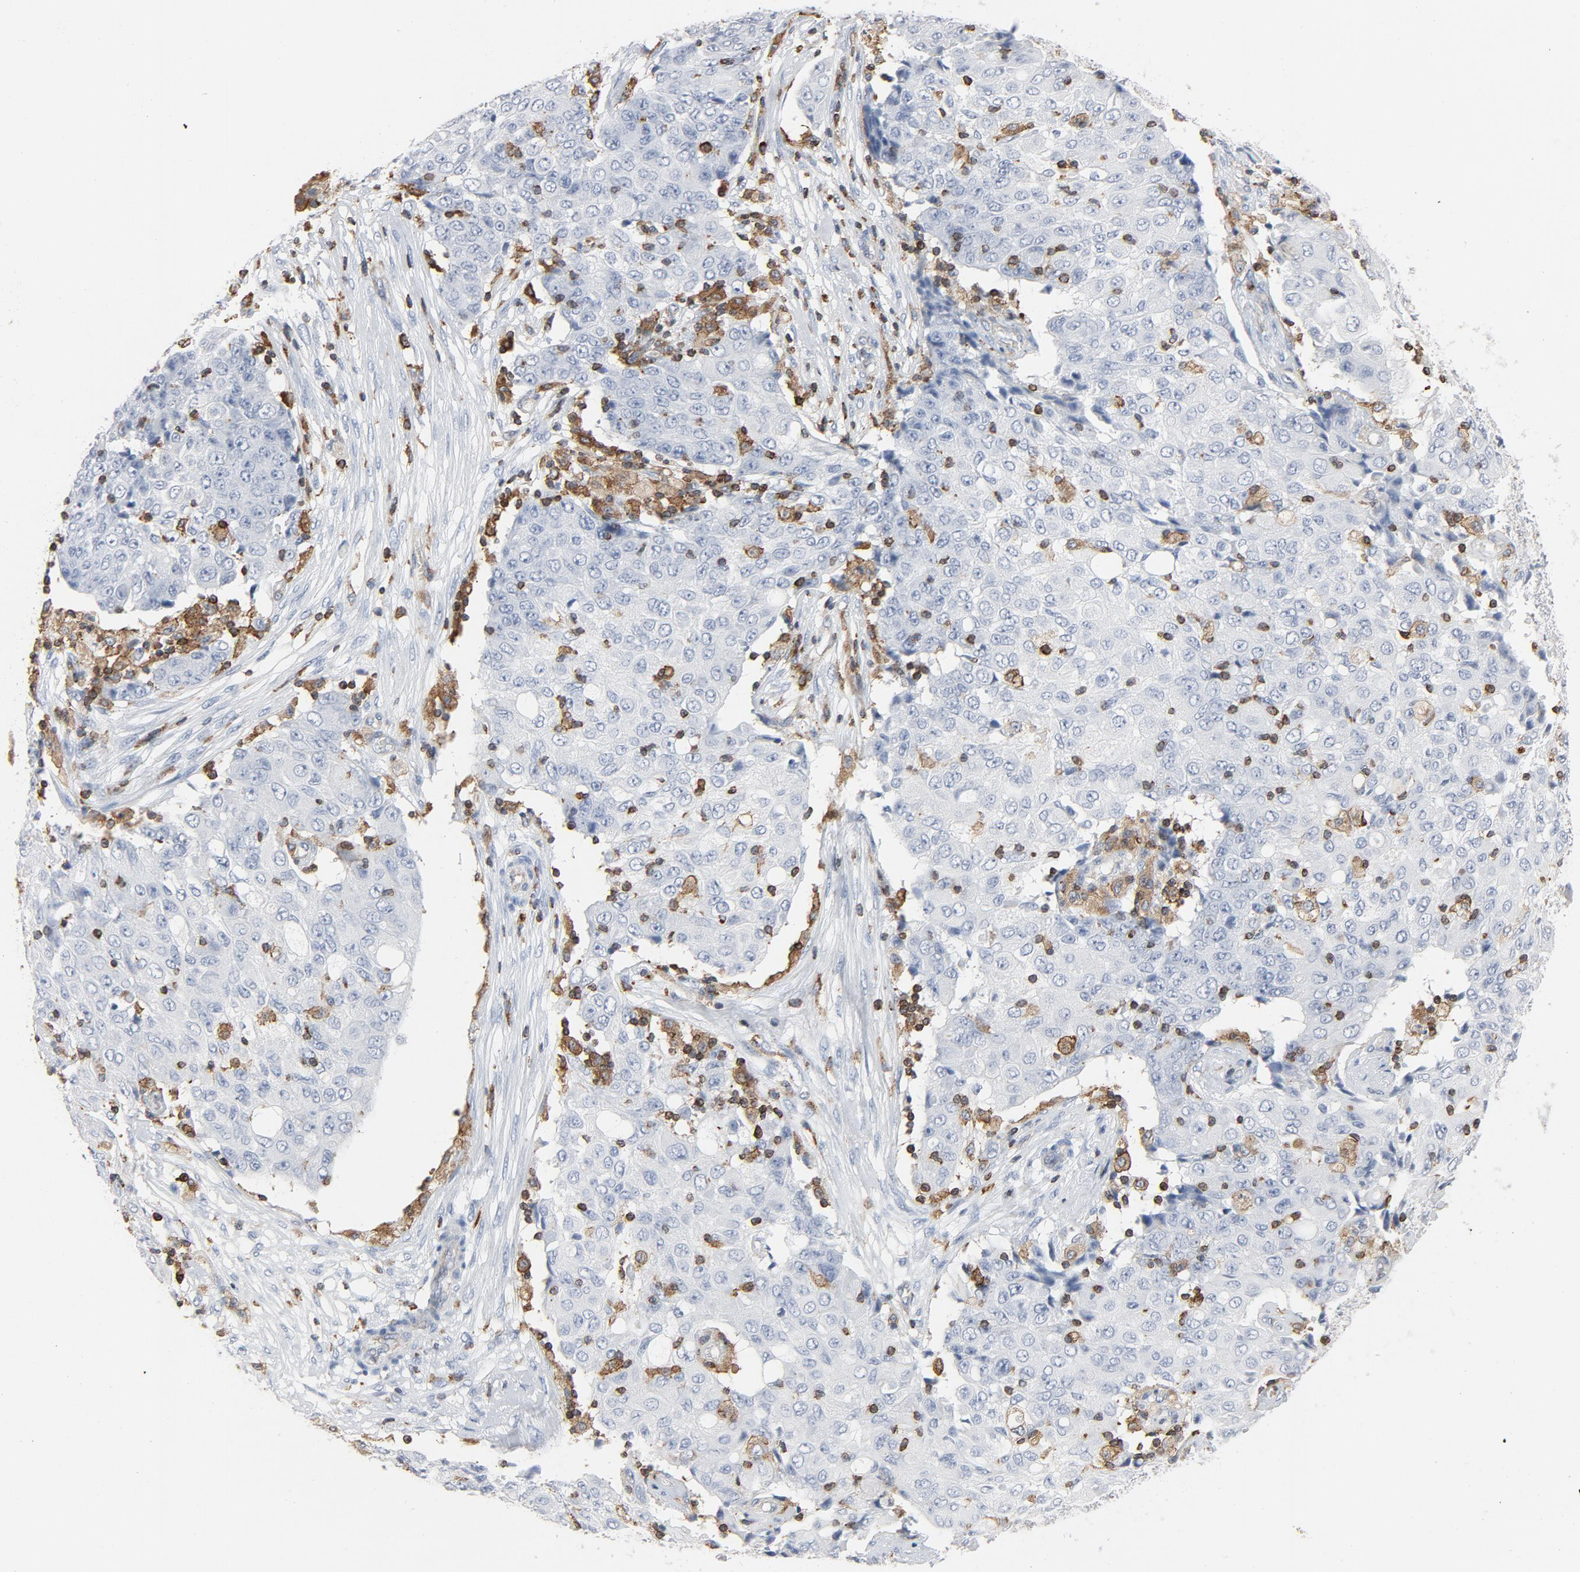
{"staining": {"intensity": "negative", "quantity": "none", "location": "none"}, "tissue": "ovarian cancer", "cell_type": "Tumor cells", "image_type": "cancer", "snomed": [{"axis": "morphology", "description": "Carcinoma, endometroid"}, {"axis": "topography", "description": "Ovary"}], "caption": "Photomicrograph shows no significant protein staining in tumor cells of endometroid carcinoma (ovarian).", "gene": "LCP2", "patient": {"sex": "female", "age": 42}}